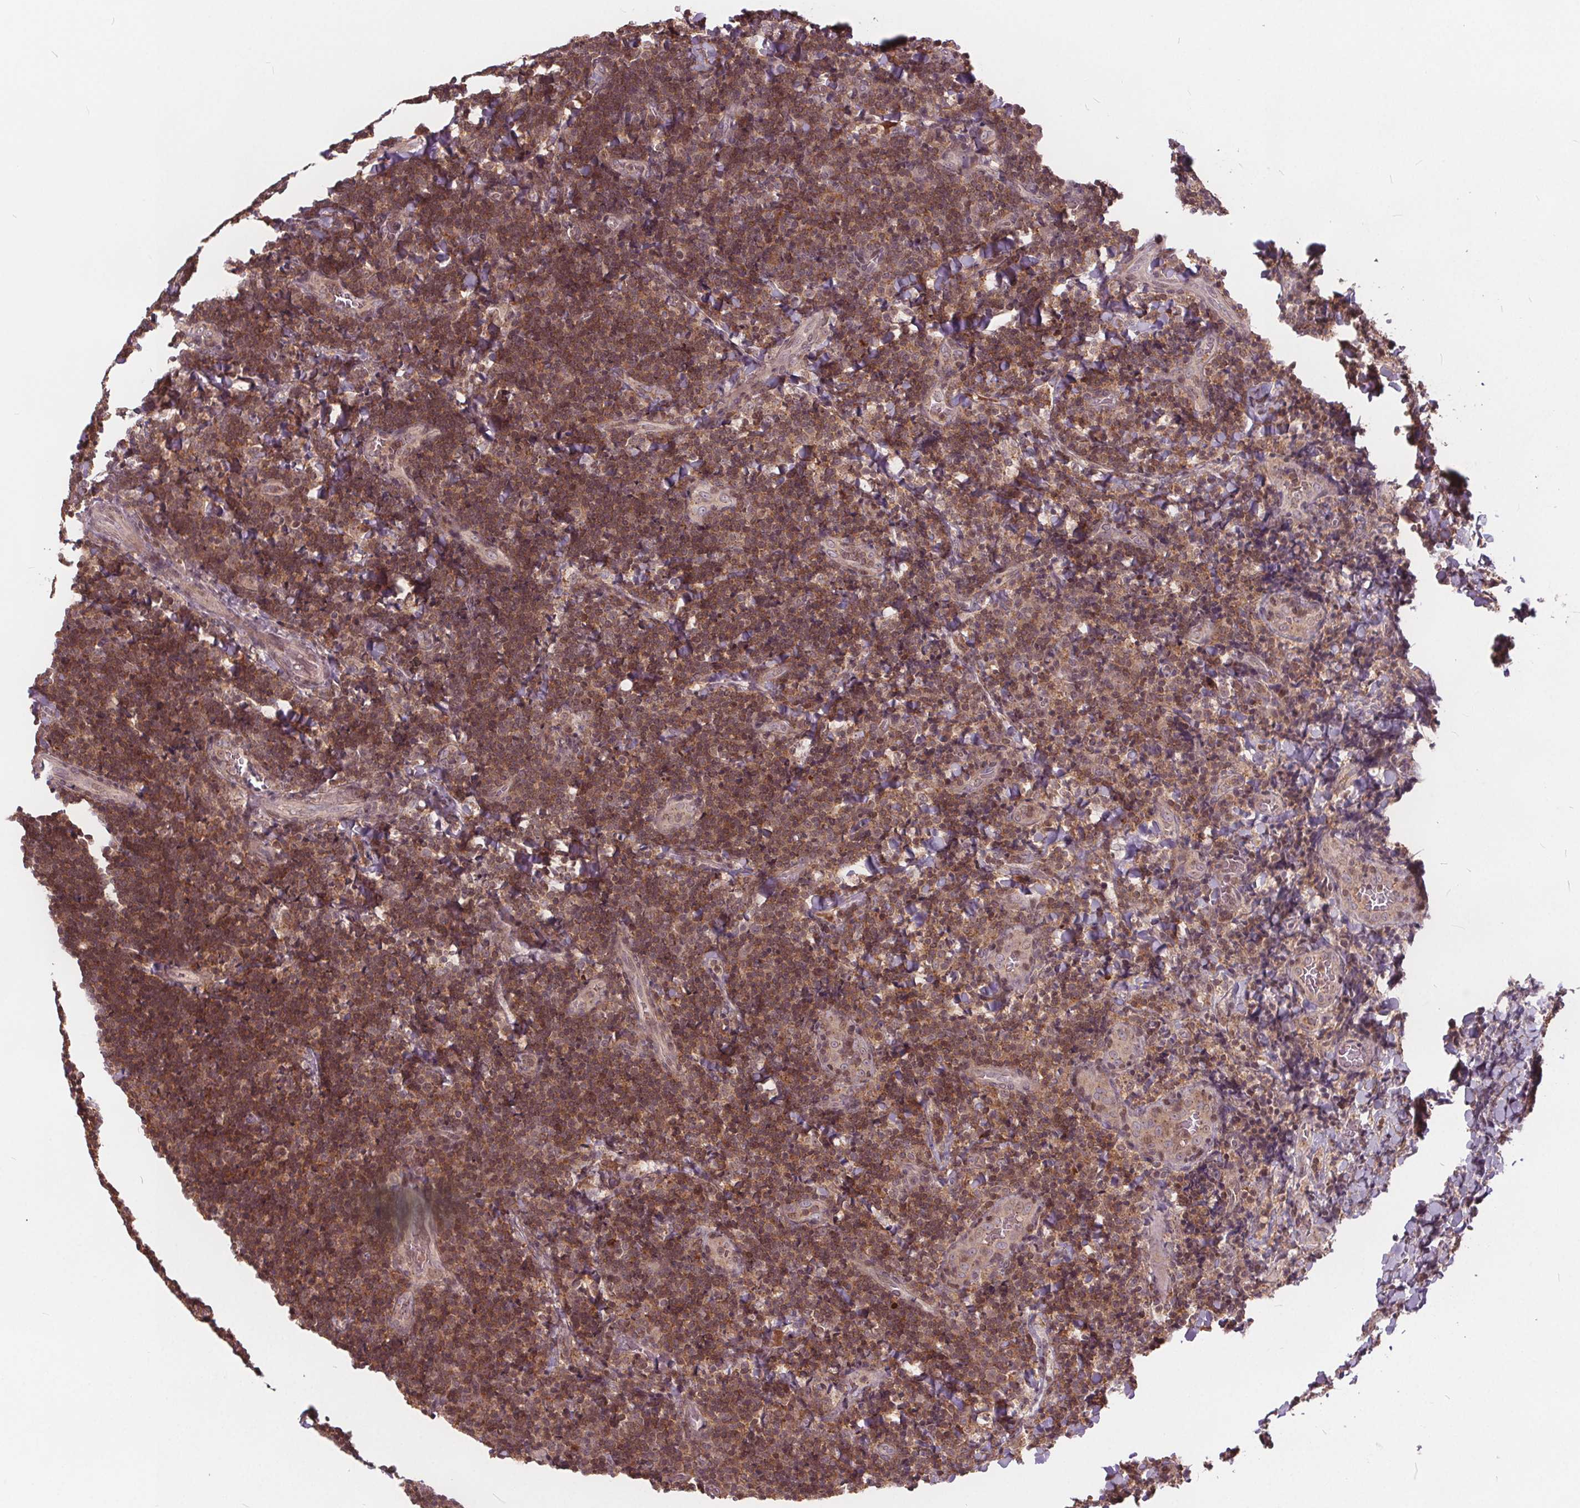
{"staining": {"intensity": "moderate", "quantity": ">75%", "location": "cytoplasmic/membranous,nuclear"}, "tissue": "tonsil", "cell_type": "Germinal center cells", "image_type": "normal", "snomed": [{"axis": "morphology", "description": "Normal tissue, NOS"}, {"axis": "topography", "description": "Tonsil"}], "caption": "Tonsil was stained to show a protein in brown. There is medium levels of moderate cytoplasmic/membranous,nuclear expression in about >75% of germinal center cells.", "gene": "HIF1AN", "patient": {"sex": "male", "age": 17}}